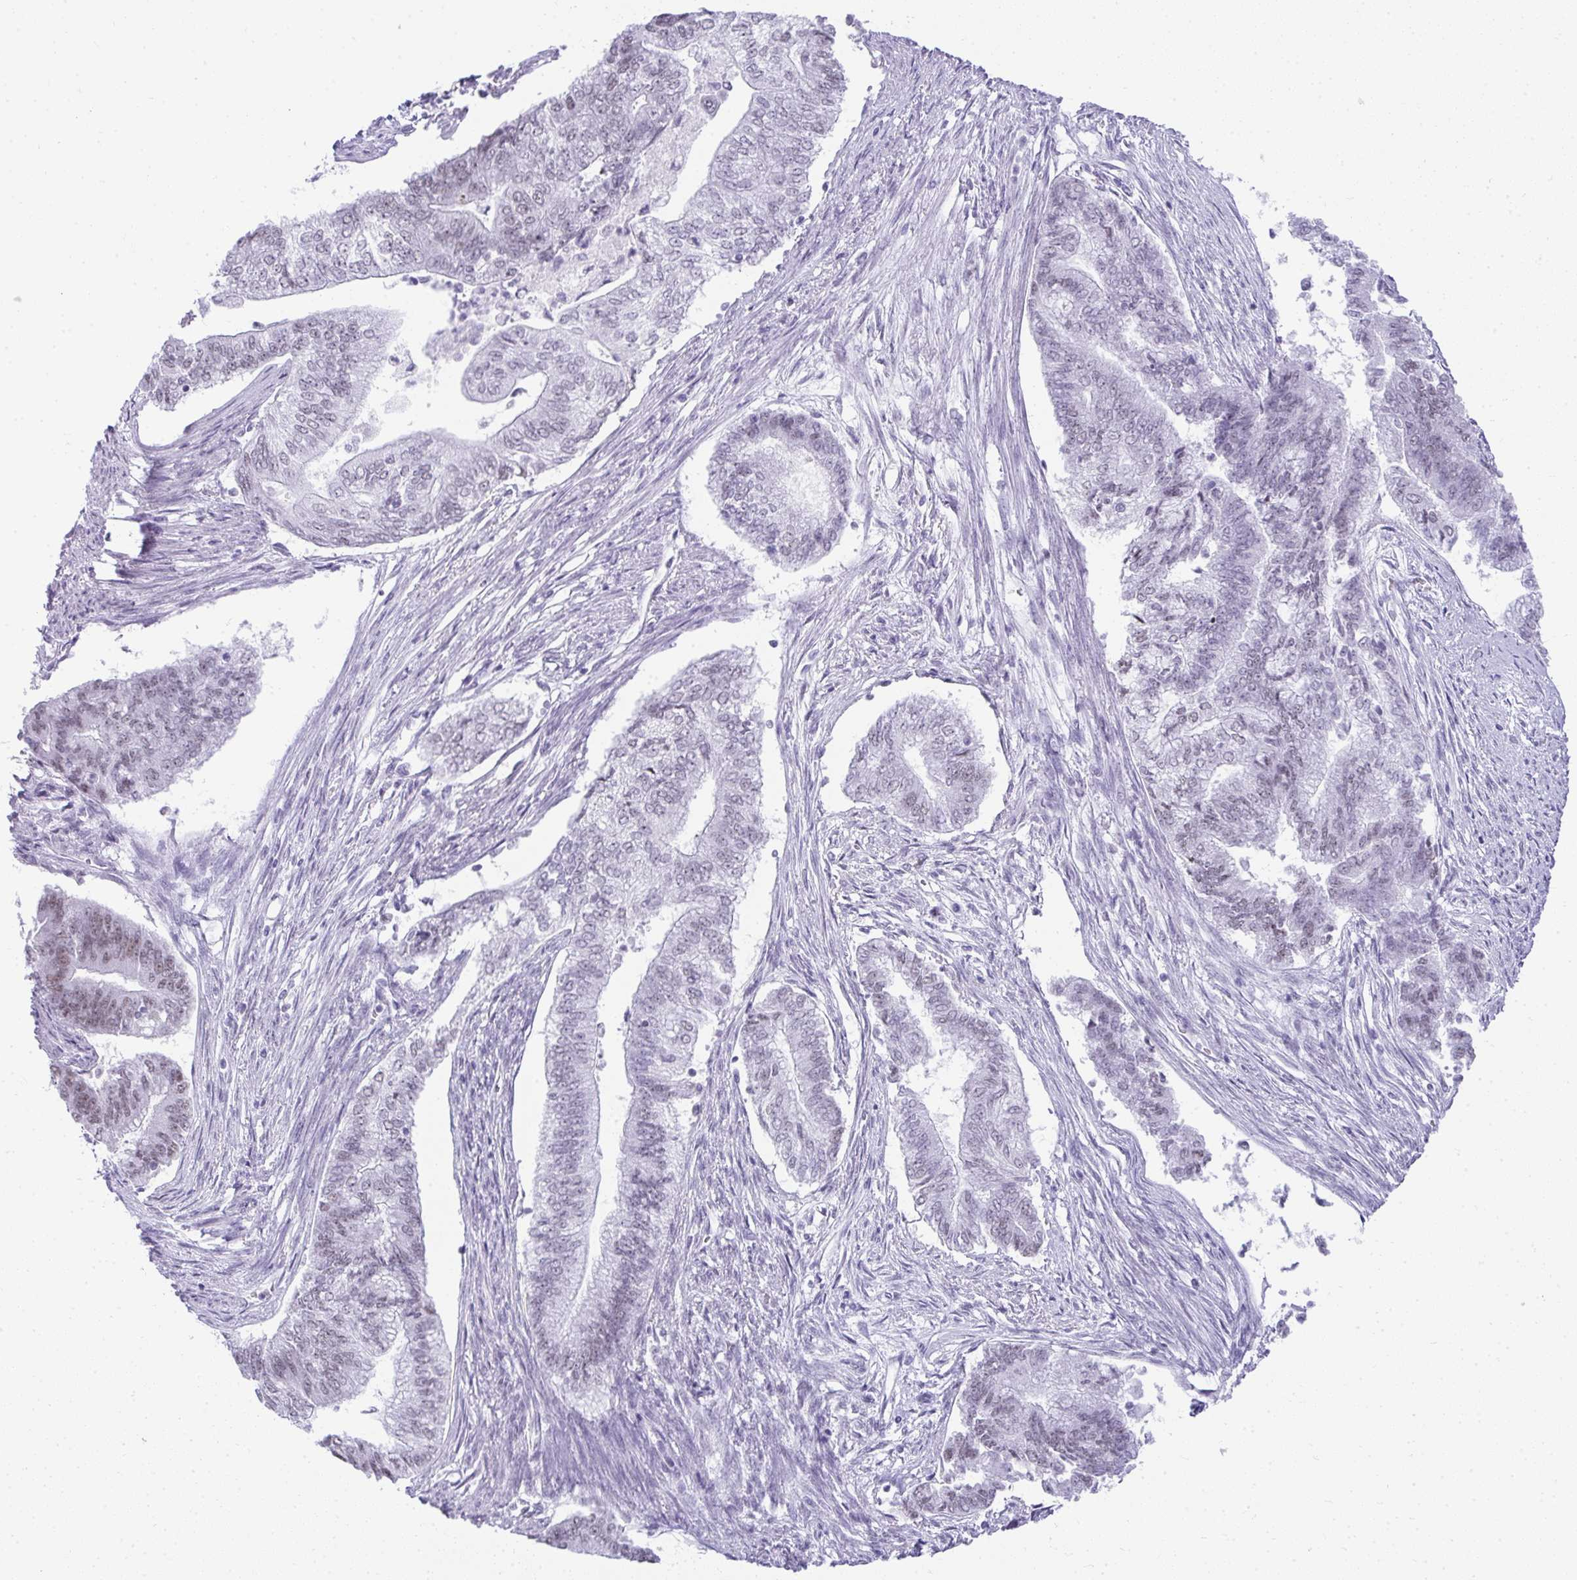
{"staining": {"intensity": "weak", "quantity": "<25%", "location": "nuclear"}, "tissue": "endometrial cancer", "cell_type": "Tumor cells", "image_type": "cancer", "snomed": [{"axis": "morphology", "description": "Adenocarcinoma, NOS"}, {"axis": "topography", "description": "Endometrium"}], "caption": "DAB (3,3'-diaminobenzidine) immunohistochemical staining of endometrial cancer (adenocarcinoma) demonstrates no significant staining in tumor cells.", "gene": "PLA2G1B", "patient": {"sex": "female", "age": 65}}